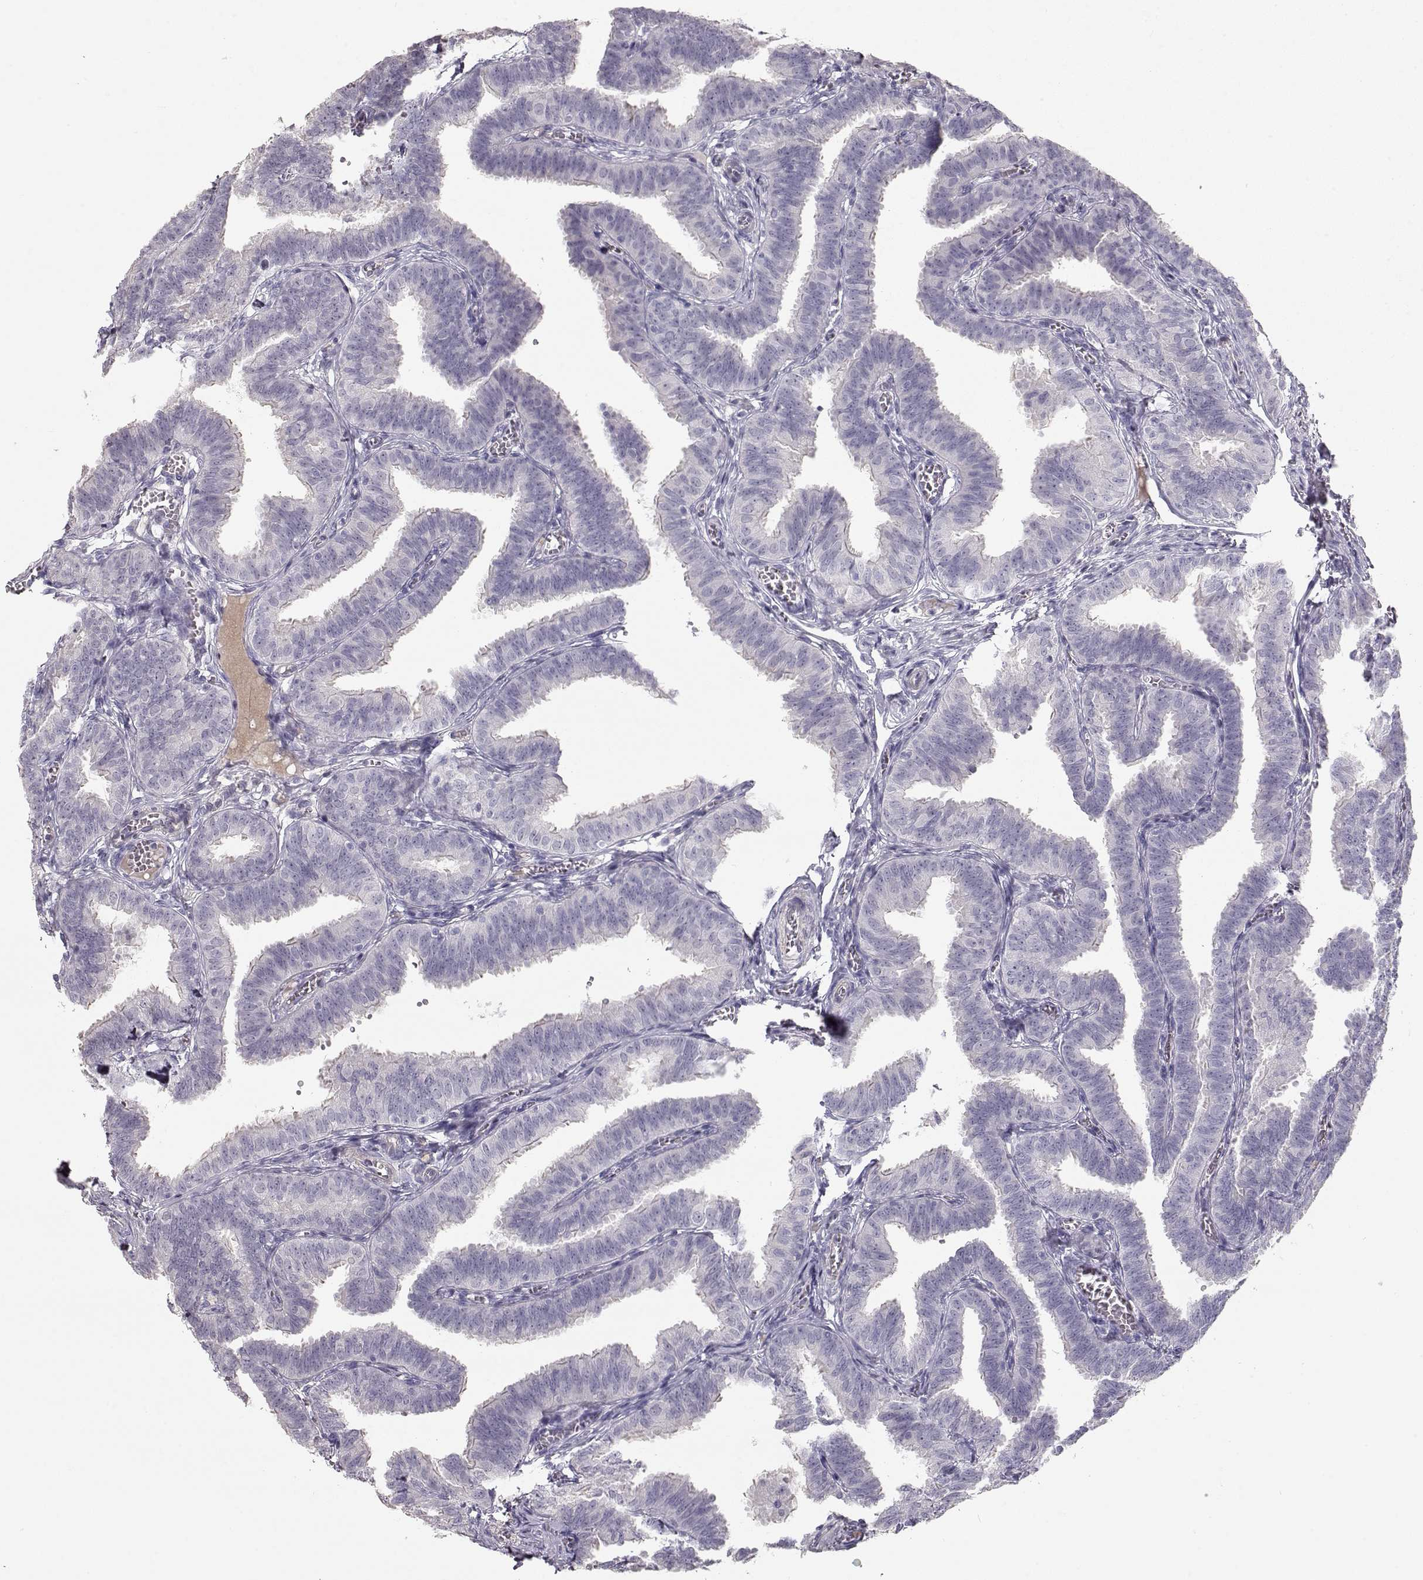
{"staining": {"intensity": "negative", "quantity": "none", "location": "none"}, "tissue": "fallopian tube", "cell_type": "Glandular cells", "image_type": "normal", "snomed": [{"axis": "morphology", "description": "Normal tissue, NOS"}, {"axis": "topography", "description": "Fallopian tube"}], "caption": "This is a micrograph of immunohistochemistry staining of normal fallopian tube, which shows no positivity in glandular cells. (DAB (3,3'-diaminobenzidine) immunohistochemistry visualized using brightfield microscopy, high magnification).", "gene": "SLC18A1", "patient": {"sex": "female", "age": 25}}